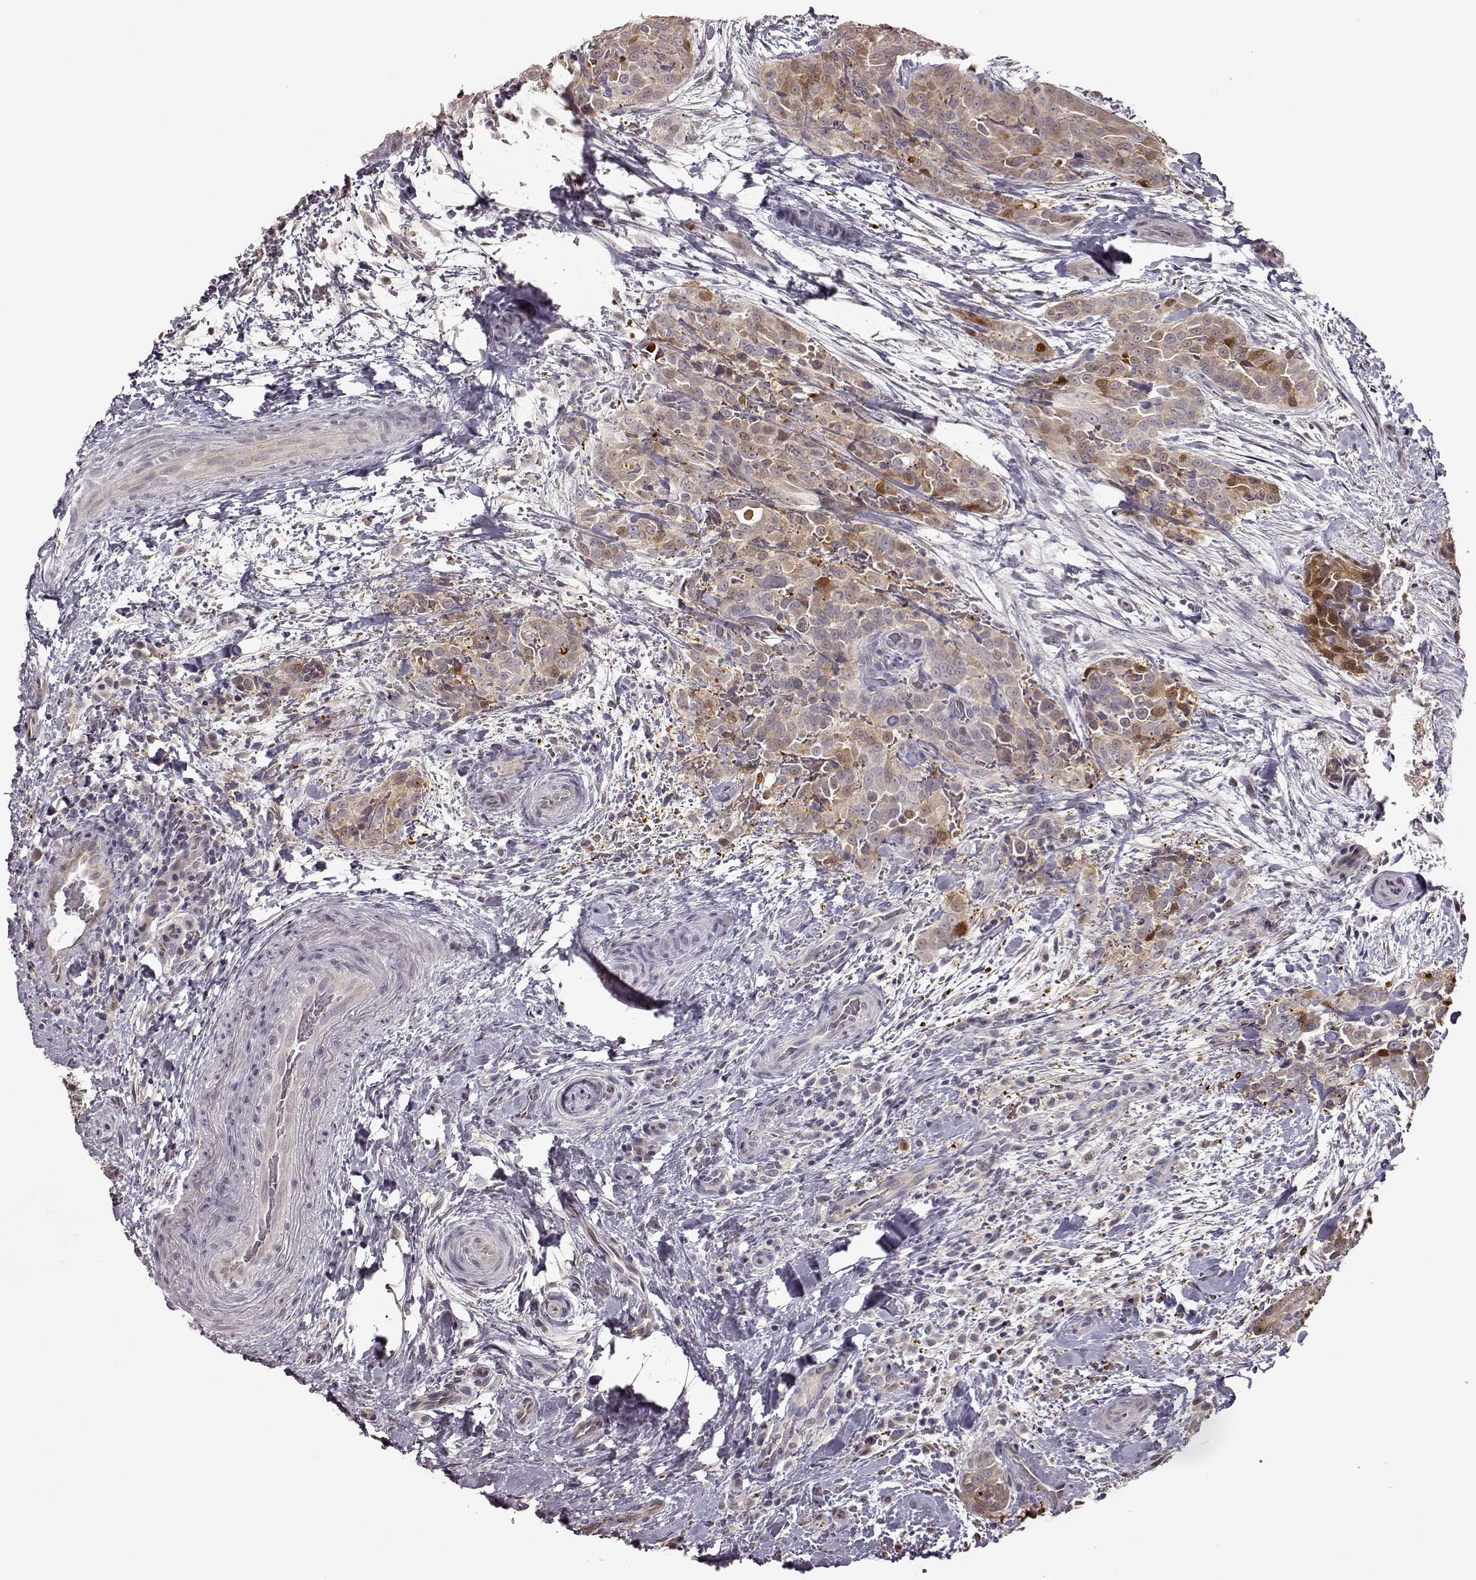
{"staining": {"intensity": "weak", "quantity": "<25%", "location": "cytoplasmic/membranous"}, "tissue": "thyroid cancer", "cell_type": "Tumor cells", "image_type": "cancer", "snomed": [{"axis": "morphology", "description": "Papillary adenocarcinoma, NOS"}, {"axis": "topography", "description": "Thyroid gland"}], "caption": "A high-resolution histopathology image shows immunohistochemistry (IHC) staining of thyroid cancer, which displays no significant positivity in tumor cells.", "gene": "CRB1", "patient": {"sex": "male", "age": 61}}